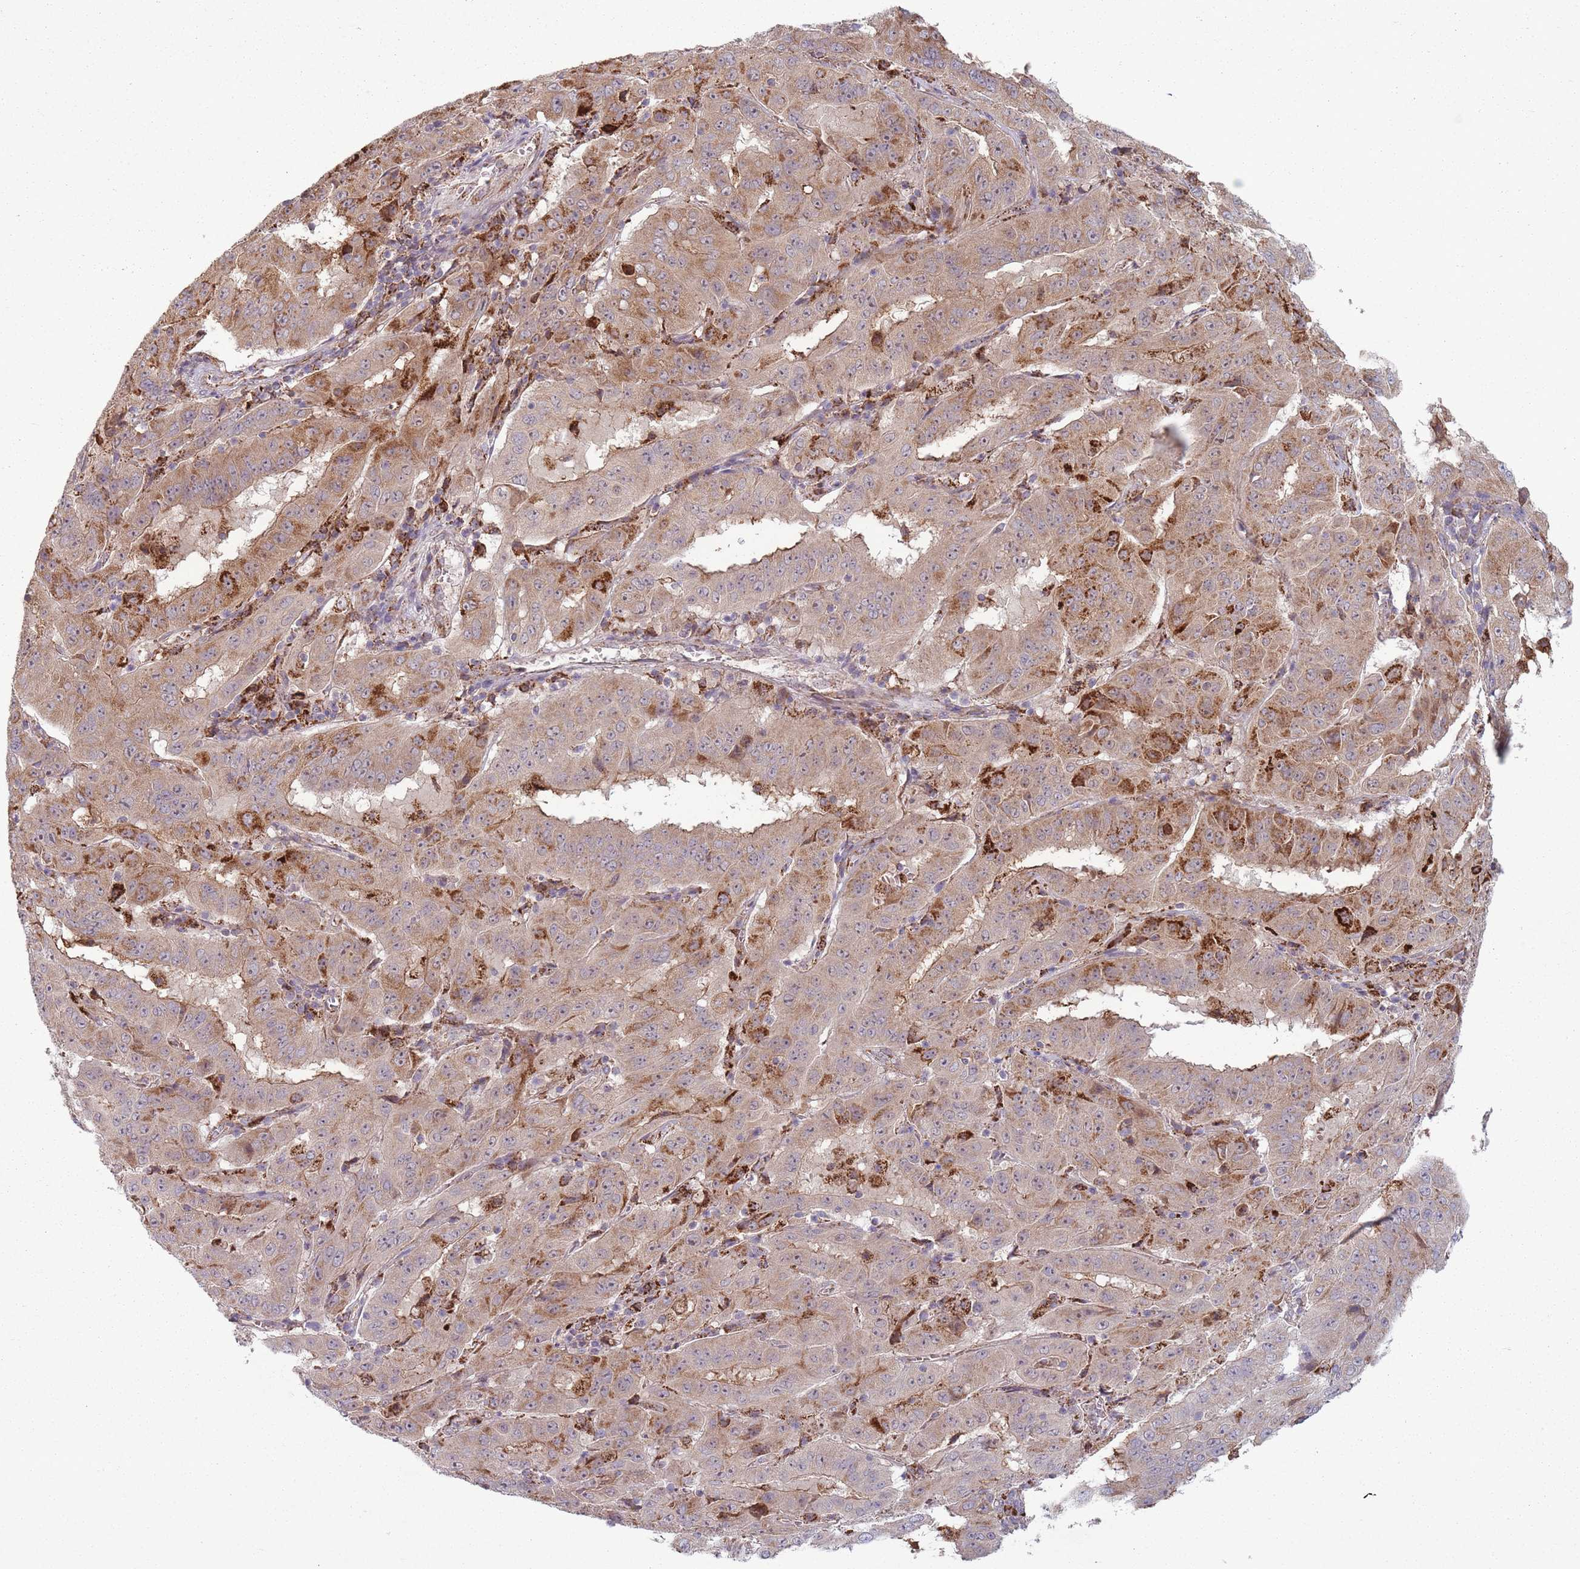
{"staining": {"intensity": "moderate", "quantity": ">75%", "location": "cytoplasmic/membranous"}, "tissue": "pancreatic cancer", "cell_type": "Tumor cells", "image_type": "cancer", "snomed": [{"axis": "morphology", "description": "Adenocarcinoma, NOS"}, {"axis": "topography", "description": "Pancreas"}], "caption": "Immunohistochemistry of pancreatic cancer (adenocarcinoma) shows medium levels of moderate cytoplasmic/membranous positivity in about >75% of tumor cells.", "gene": "OR10Q1", "patient": {"sex": "male", "age": 63}}